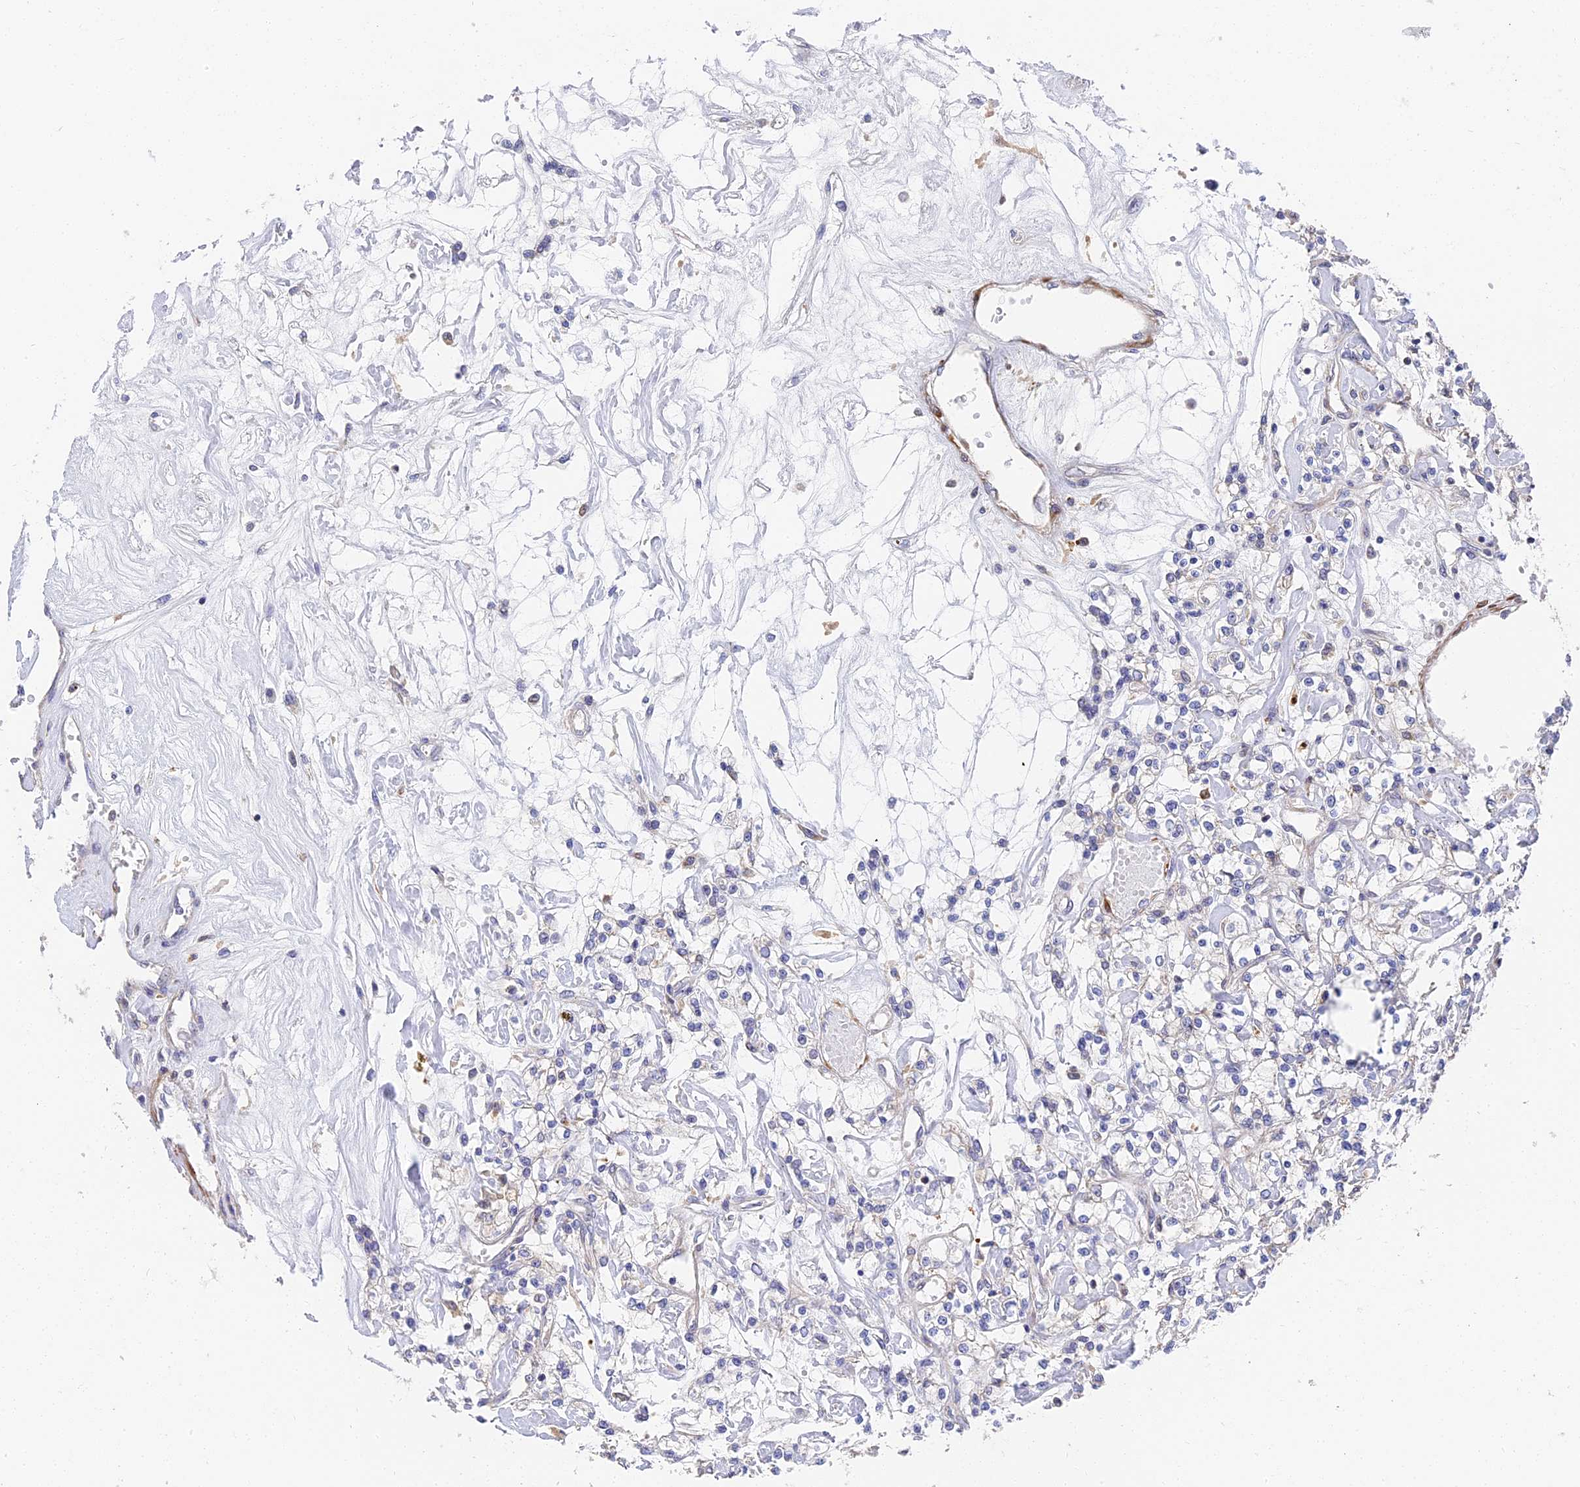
{"staining": {"intensity": "weak", "quantity": "<25%", "location": "cytoplasmic/membranous"}, "tissue": "renal cancer", "cell_type": "Tumor cells", "image_type": "cancer", "snomed": [{"axis": "morphology", "description": "Adenocarcinoma, NOS"}, {"axis": "topography", "description": "Kidney"}], "caption": "Immunohistochemical staining of renal cancer (adenocarcinoma) displays no significant expression in tumor cells.", "gene": "CCDC113", "patient": {"sex": "female", "age": 59}}